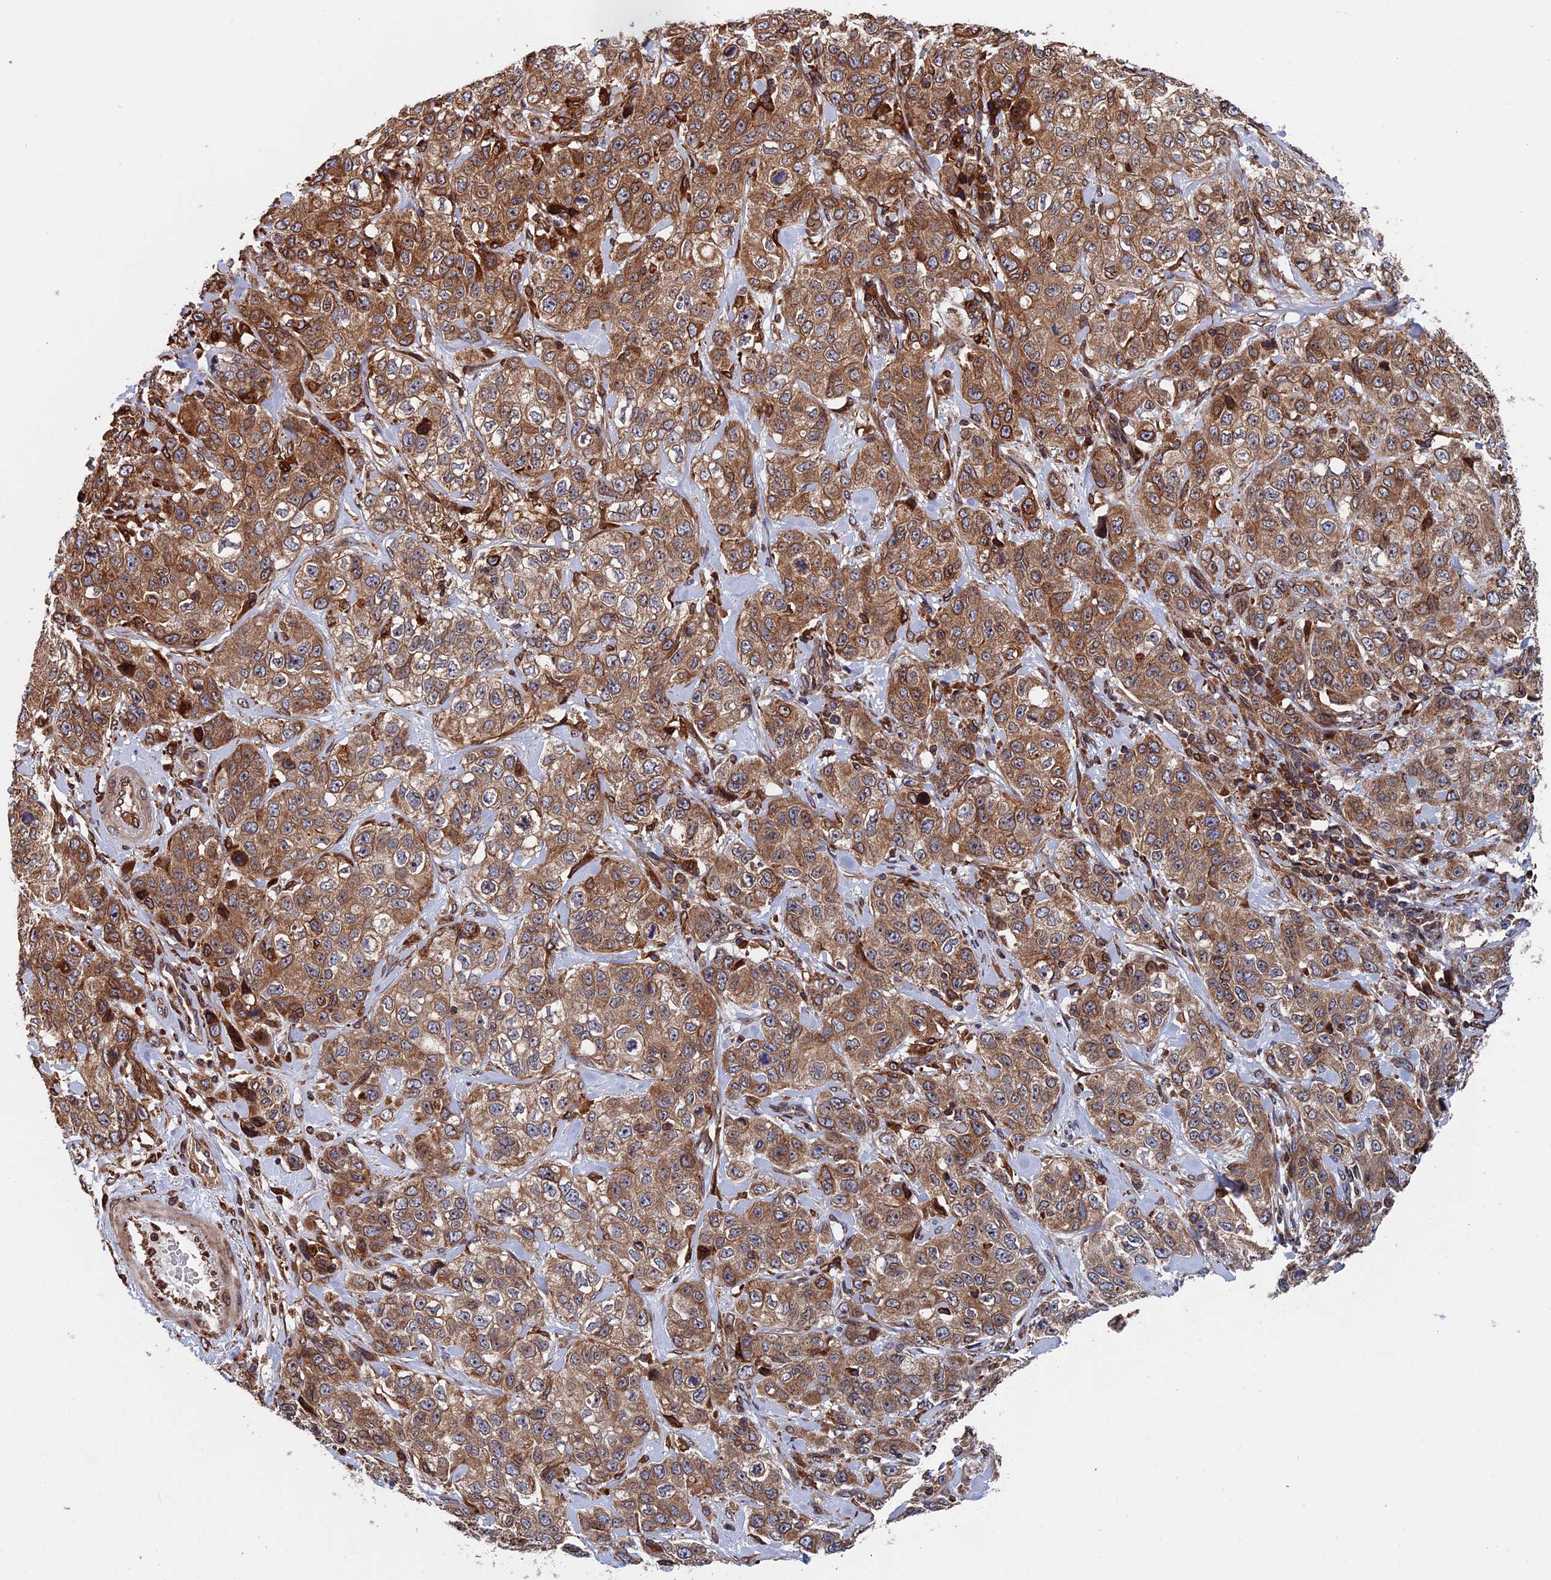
{"staining": {"intensity": "moderate", "quantity": ">75%", "location": "cytoplasmic/membranous"}, "tissue": "stomach cancer", "cell_type": "Tumor cells", "image_type": "cancer", "snomed": [{"axis": "morphology", "description": "Adenocarcinoma, NOS"}, {"axis": "topography", "description": "Stomach"}], "caption": "Immunohistochemistry (IHC) (DAB (3,3'-diaminobenzidine)) staining of human stomach adenocarcinoma reveals moderate cytoplasmic/membranous protein expression in about >75% of tumor cells. The staining was performed using DAB (3,3'-diaminobenzidine), with brown indicating positive protein expression. Nuclei are stained blue with hematoxylin.", "gene": "RPUSD1", "patient": {"sex": "male", "age": 48}}